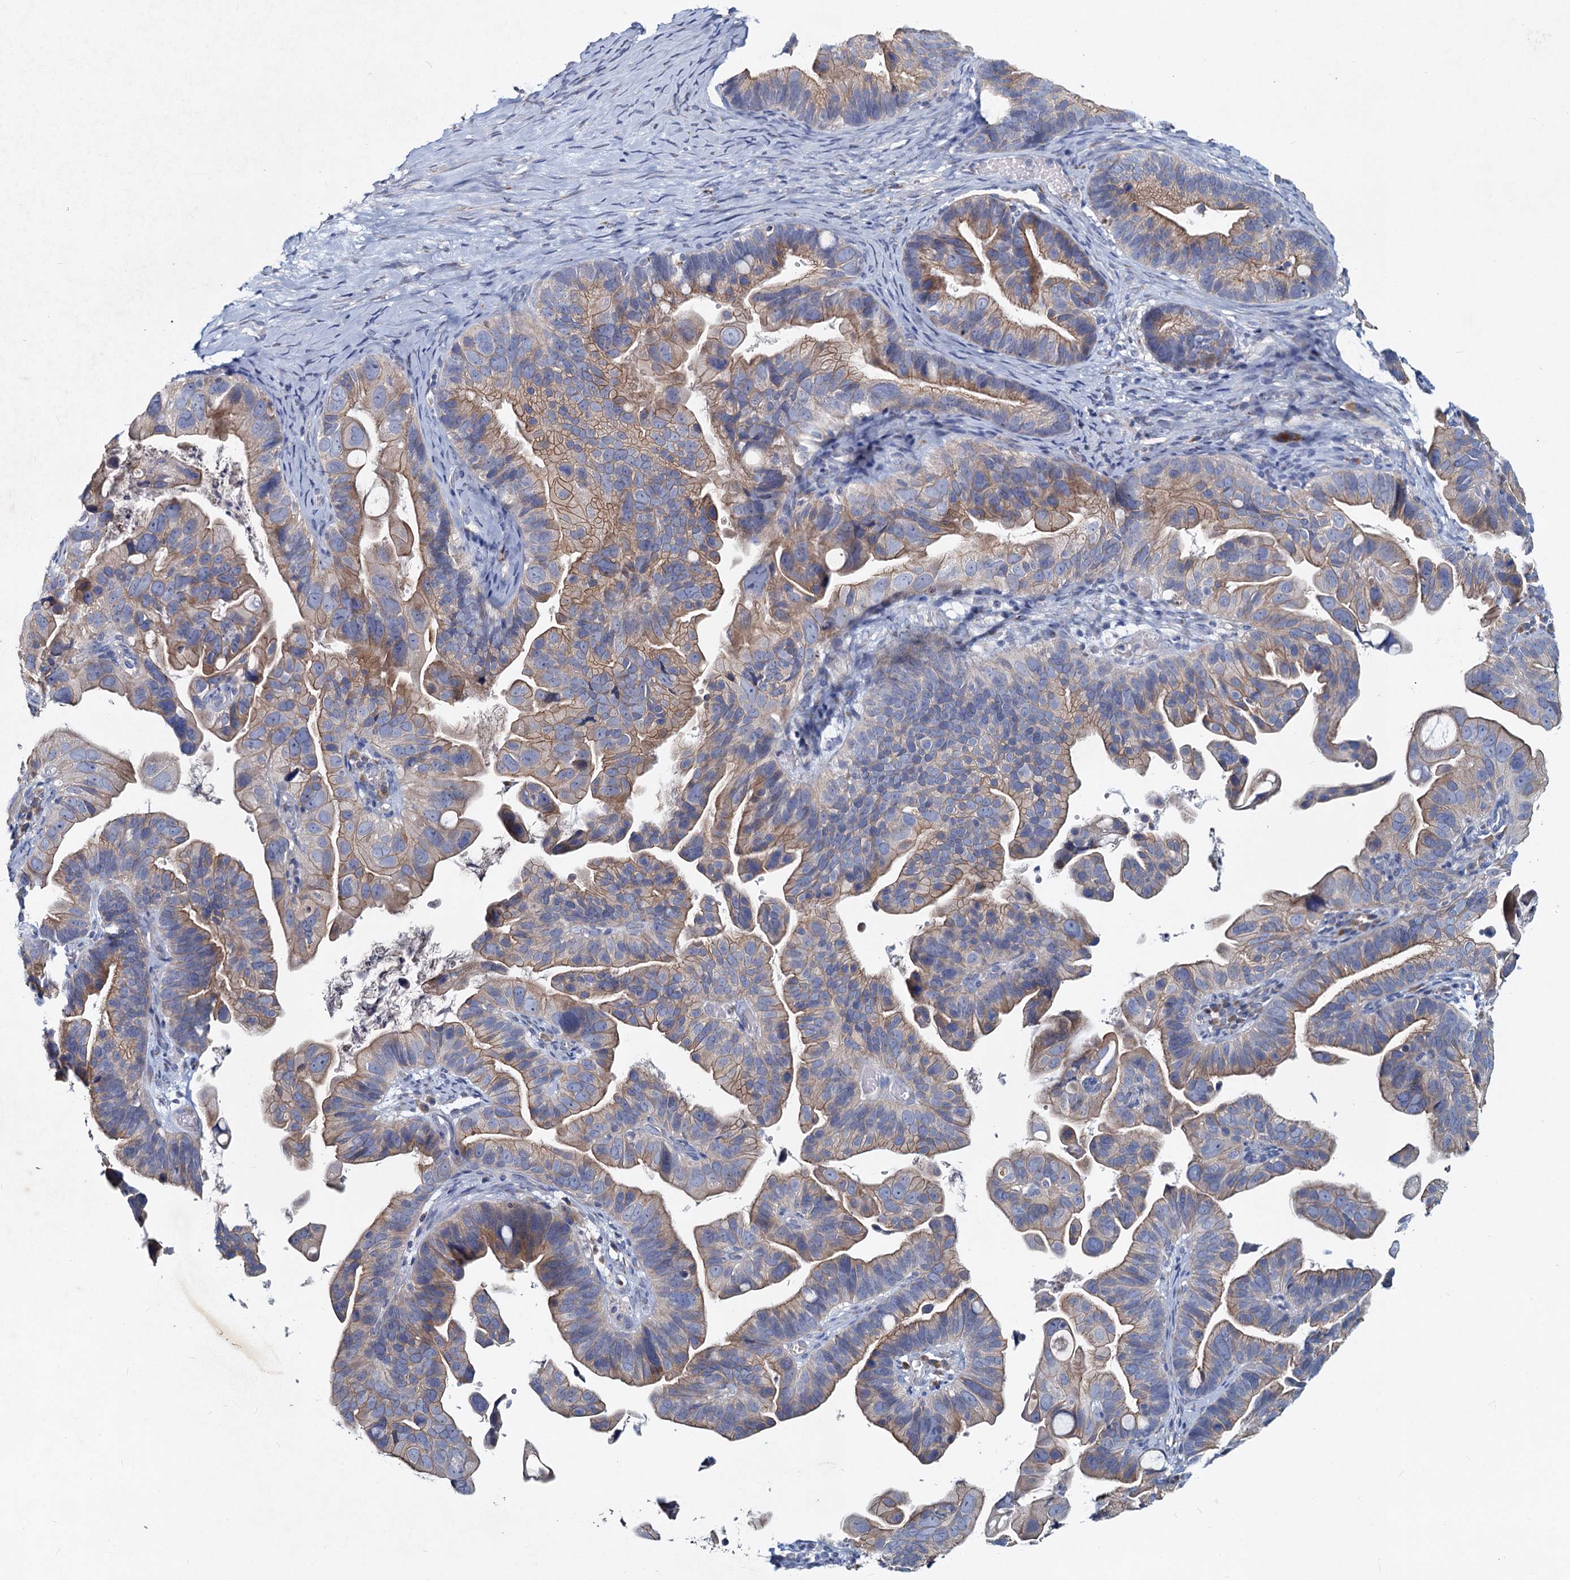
{"staining": {"intensity": "moderate", "quantity": ">75%", "location": "cytoplasmic/membranous"}, "tissue": "ovarian cancer", "cell_type": "Tumor cells", "image_type": "cancer", "snomed": [{"axis": "morphology", "description": "Cystadenocarcinoma, serous, NOS"}, {"axis": "topography", "description": "Ovary"}], "caption": "This is an image of immunohistochemistry (IHC) staining of ovarian cancer, which shows moderate staining in the cytoplasmic/membranous of tumor cells.", "gene": "TMX2", "patient": {"sex": "female", "age": 56}}